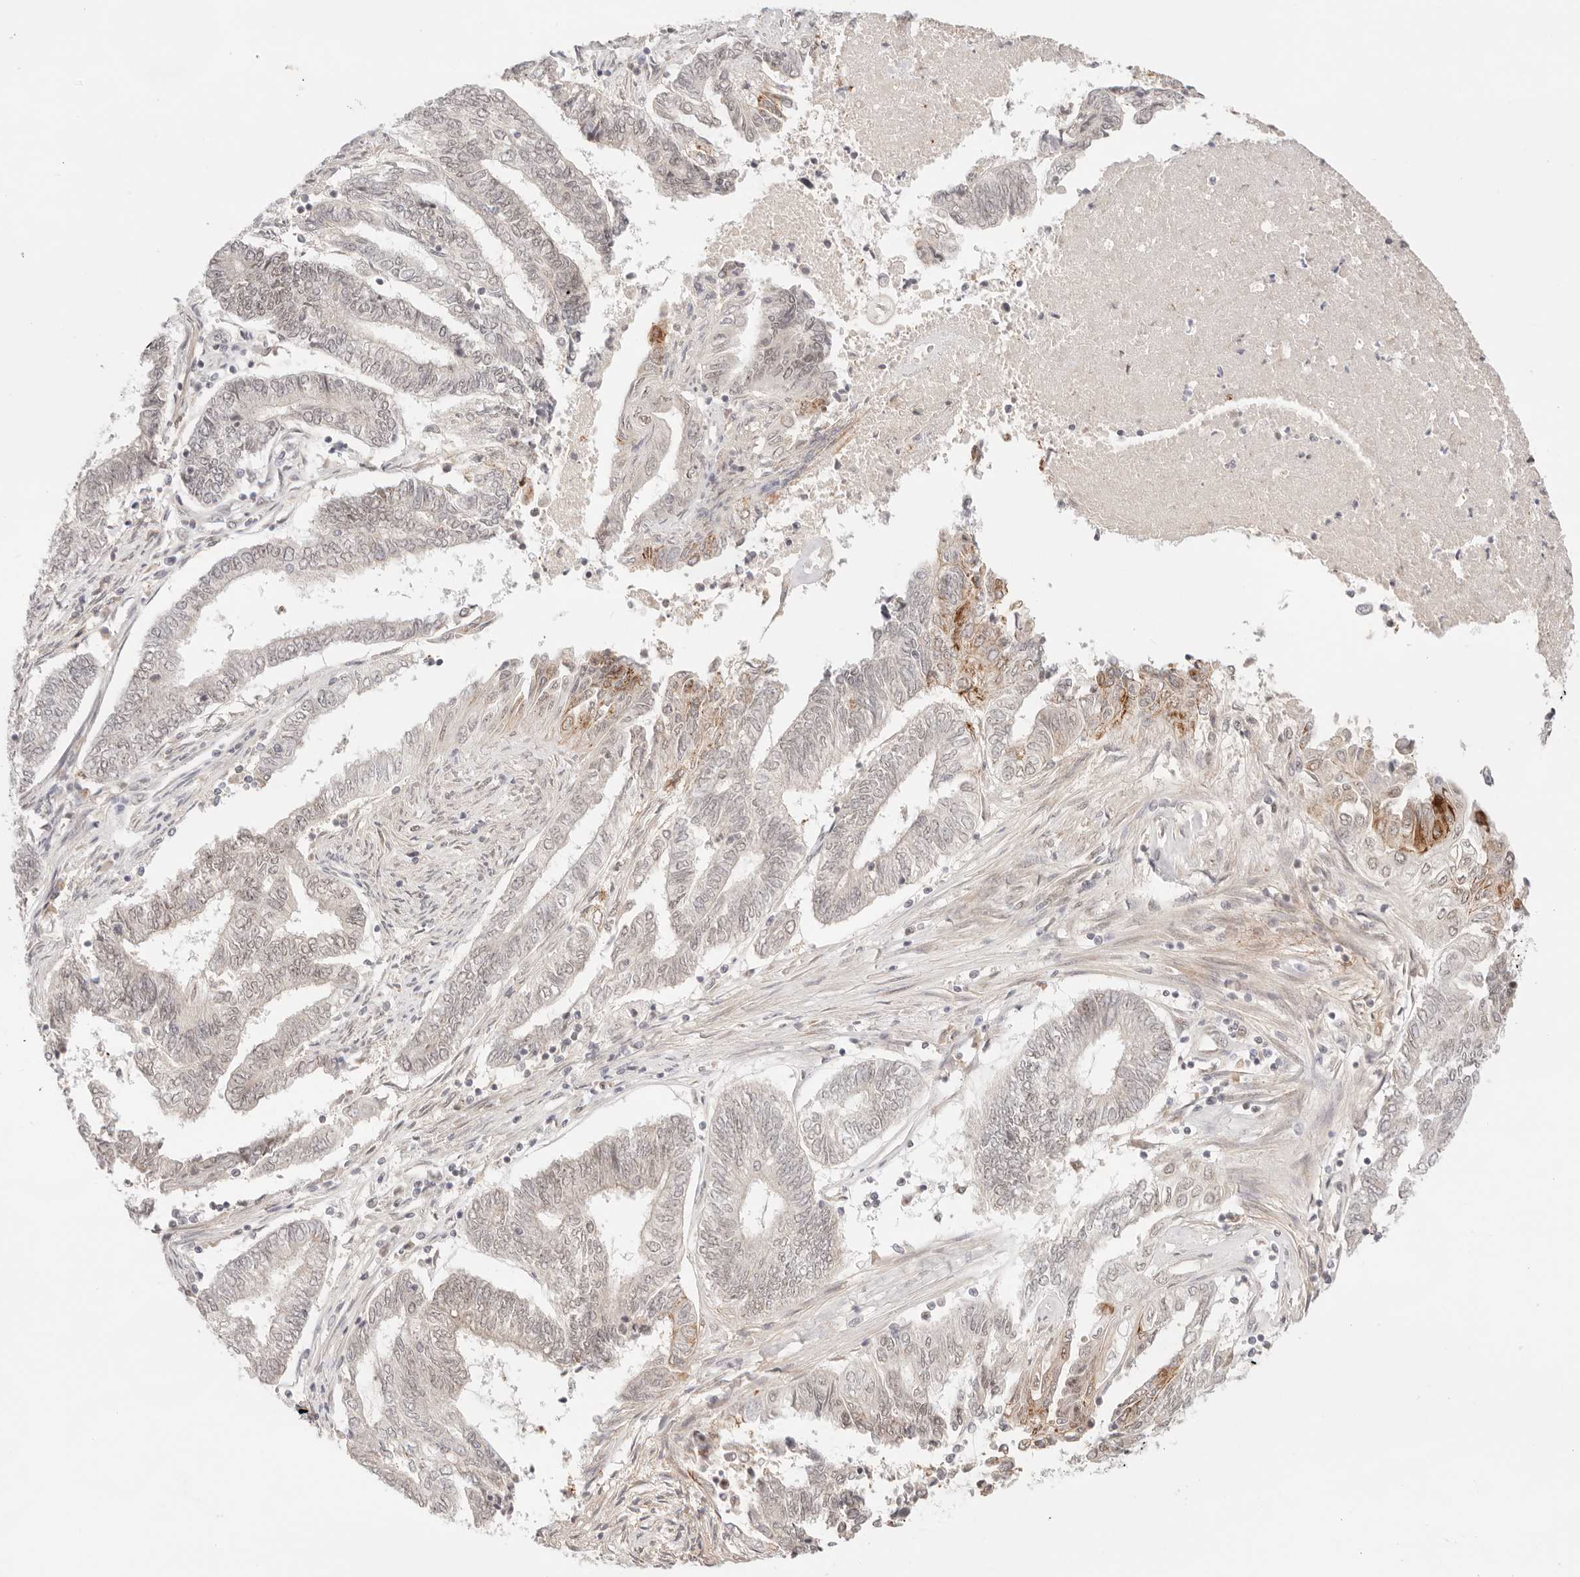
{"staining": {"intensity": "weak", "quantity": "<25%", "location": "nuclear"}, "tissue": "endometrial cancer", "cell_type": "Tumor cells", "image_type": "cancer", "snomed": [{"axis": "morphology", "description": "Adenocarcinoma, NOS"}, {"axis": "topography", "description": "Uterus"}, {"axis": "topography", "description": "Endometrium"}], "caption": "Tumor cells are negative for brown protein staining in endometrial cancer (adenocarcinoma).", "gene": "GTF2E2", "patient": {"sex": "female", "age": 70}}